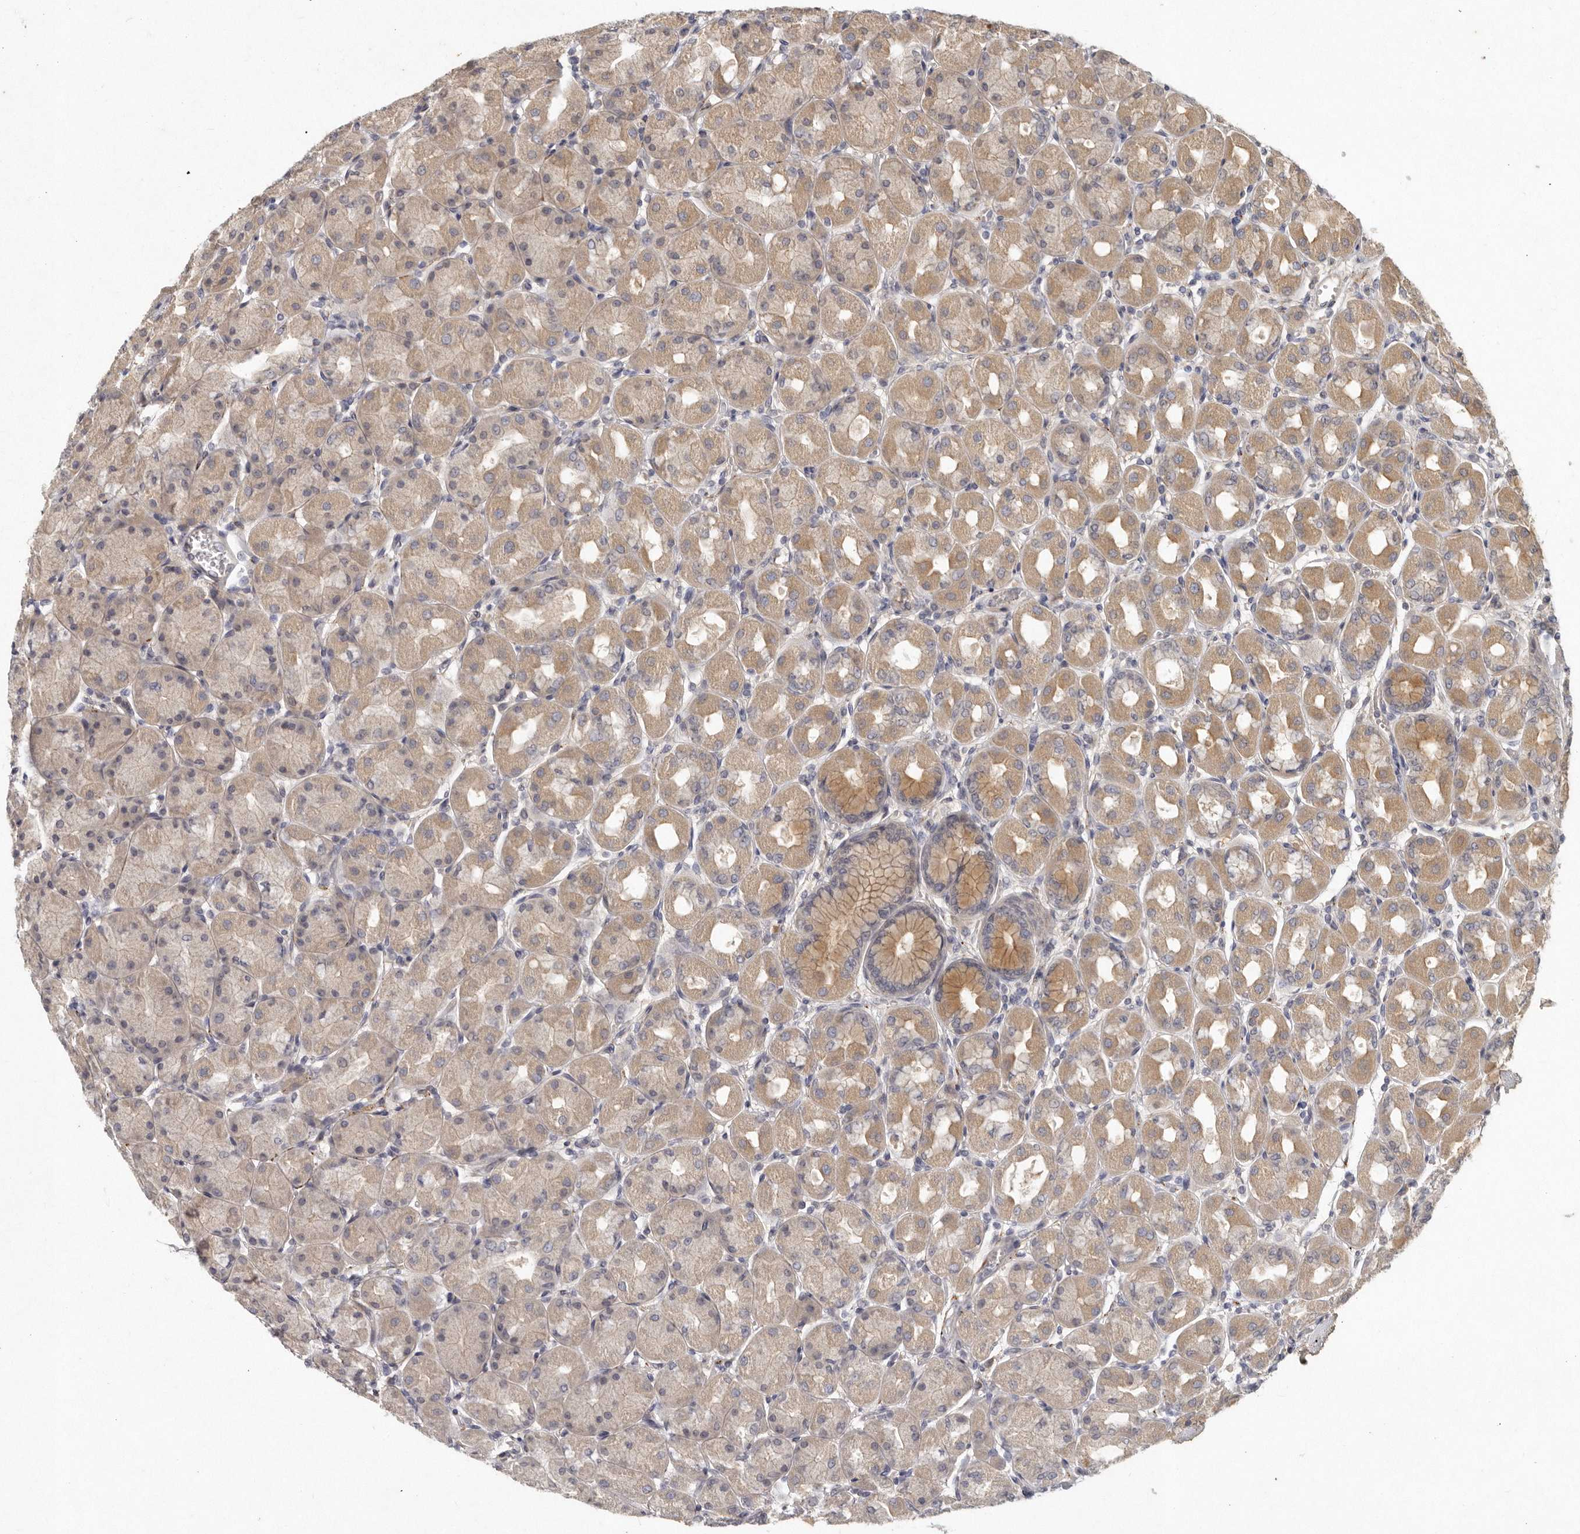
{"staining": {"intensity": "weak", "quantity": ">75%", "location": "cytoplasmic/membranous"}, "tissue": "stomach", "cell_type": "Glandular cells", "image_type": "normal", "snomed": [{"axis": "morphology", "description": "Normal tissue, NOS"}, {"axis": "topography", "description": "Stomach, upper"}], "caption": "Human stomach stained for a protein (brown) displays weak cytoplasmic/membranous positive positivity in approximately >75% of glandular cells.", "gene": "SLC22A1", "patient": {"sex": "female", "age": 56}}